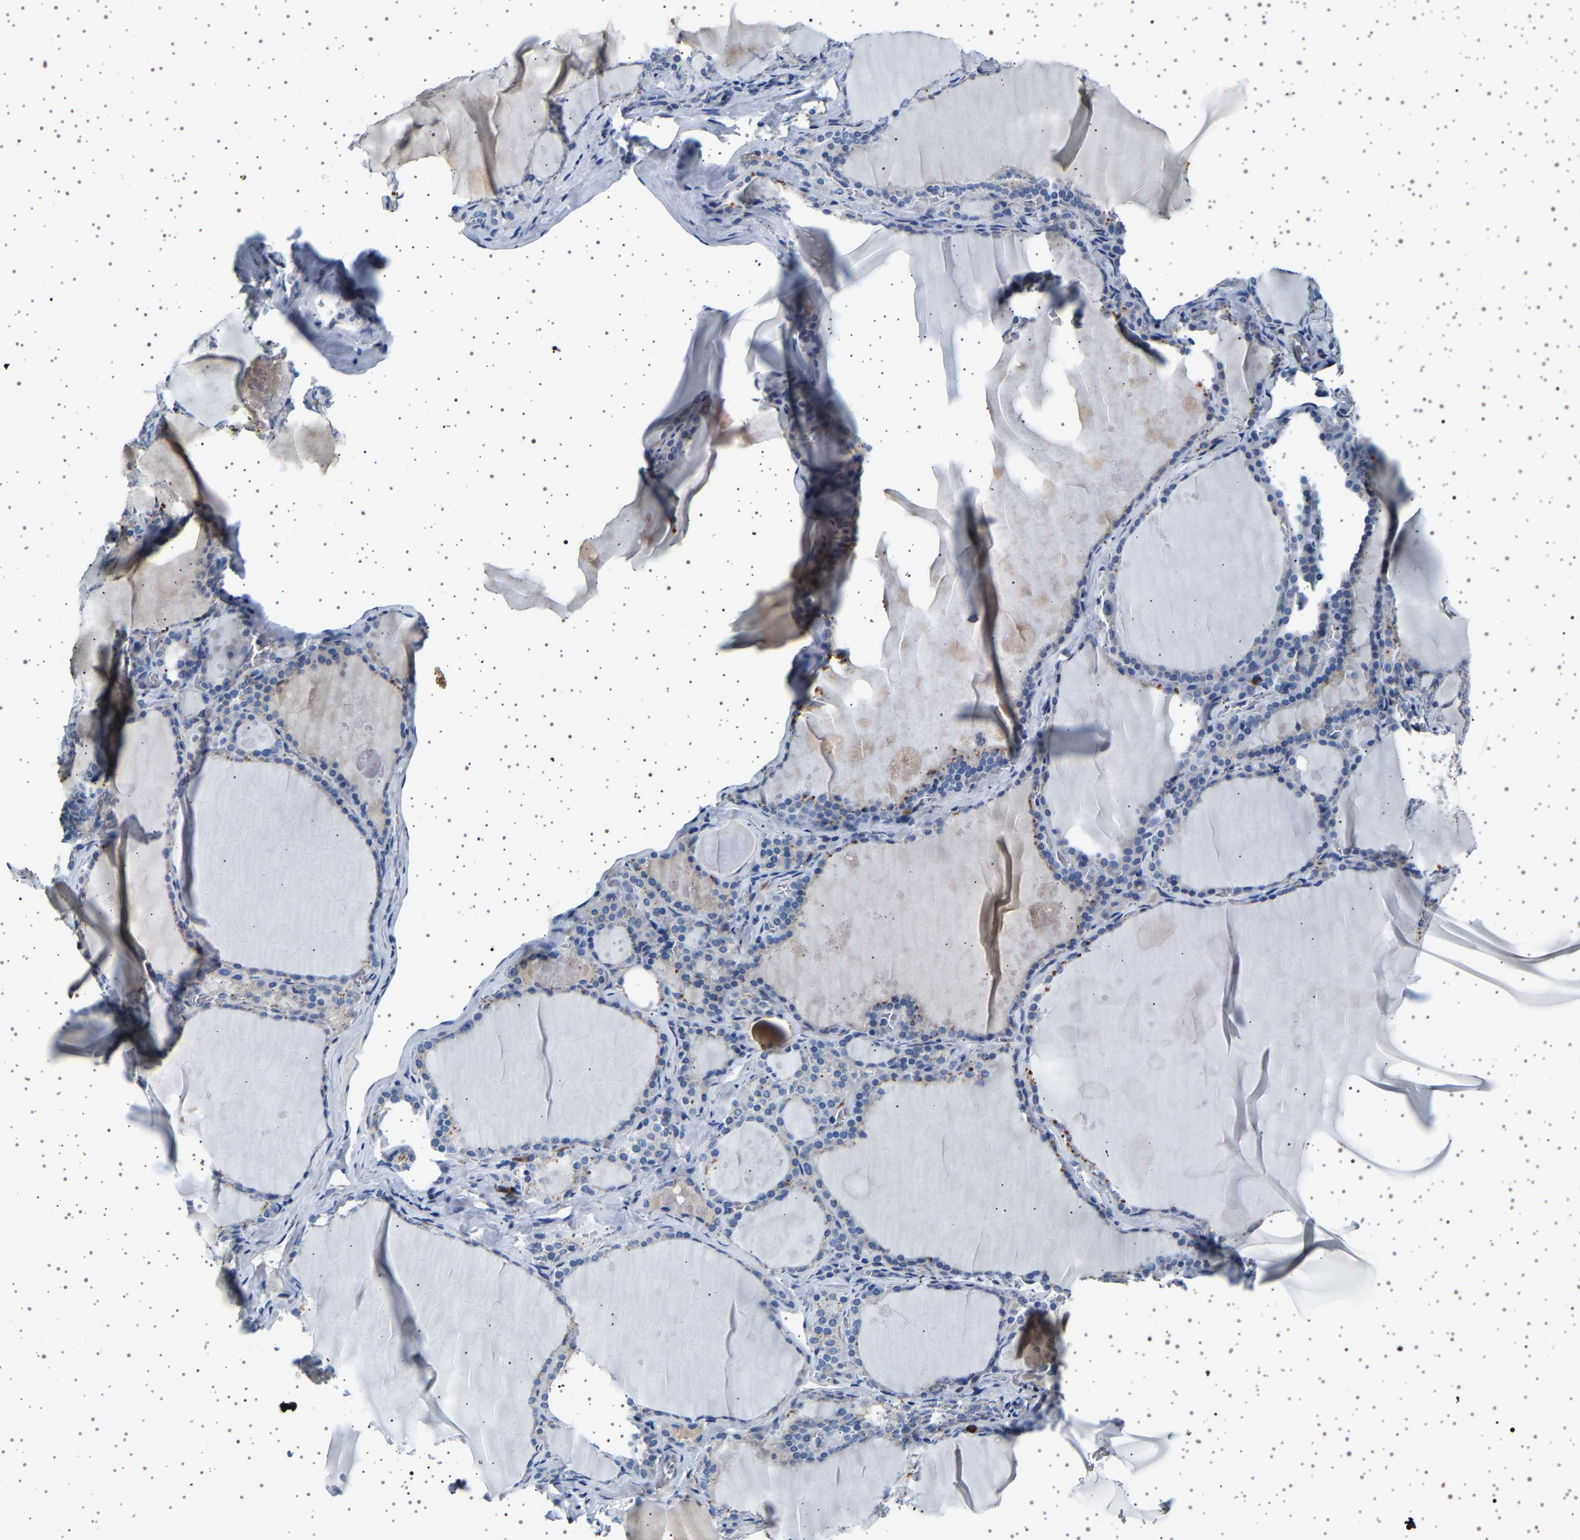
{"staining": {"intensity": "moderate", "quantity": "25%-75%", "location": "cytoplasmic/membranous"}, "tissue": "thyroid gland", "cell_type": "Glandular cells", "image_type": "normal", "snomed": [{"axis": "morphology", "description": "Normal tissue, NOS"}, {"axis": "topography", "description": "Thyroid gland"}], "caption": "Protein expression analysis of normal thyroid gland reveals moderate cytoplasmic/membranous staining in about 25%-75% of glandular cells.", "gene": "FTCD", "patient": {"sex": "male", "age": 56}}